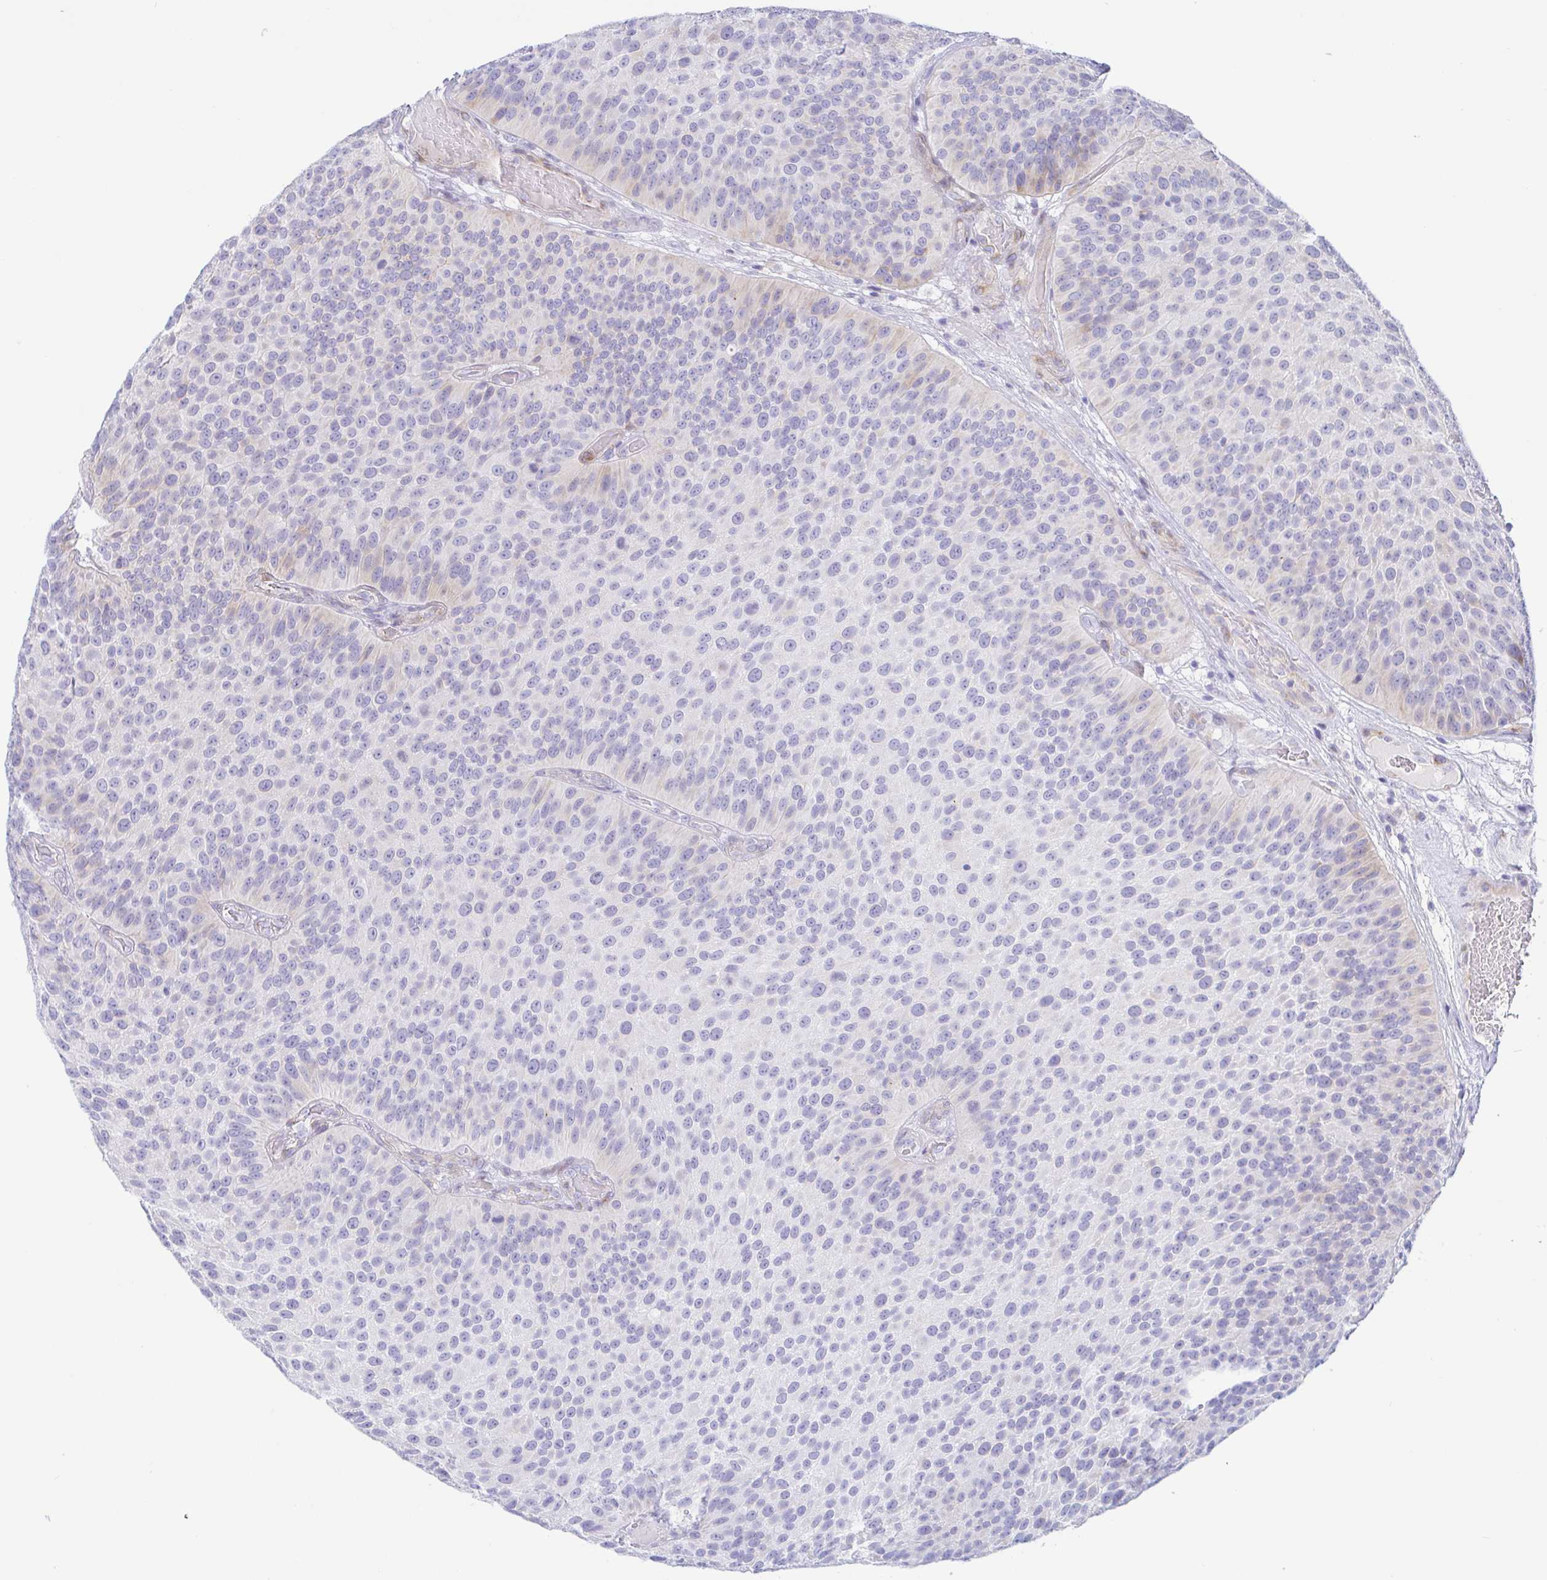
{"staining": {"intensity": "negative", "quantity": "none", "location": "none"}, "tissue": "urothelial cancer", "cell_type": "Tumor cells", "image_type": "cancer", "snomed": [{"axis": "morphology", "description": "Urothelial carcinoma, Low grade"}, {"axis": "topography", "description": "Urinary bladder"}], "caption": "The immunohistochemistry (IHC) micrograph has no significant expression in tumor cells of urothelial cancer tissue.", "gene": "PINLYP", "patient": {"sex": "male", "age": 76}}